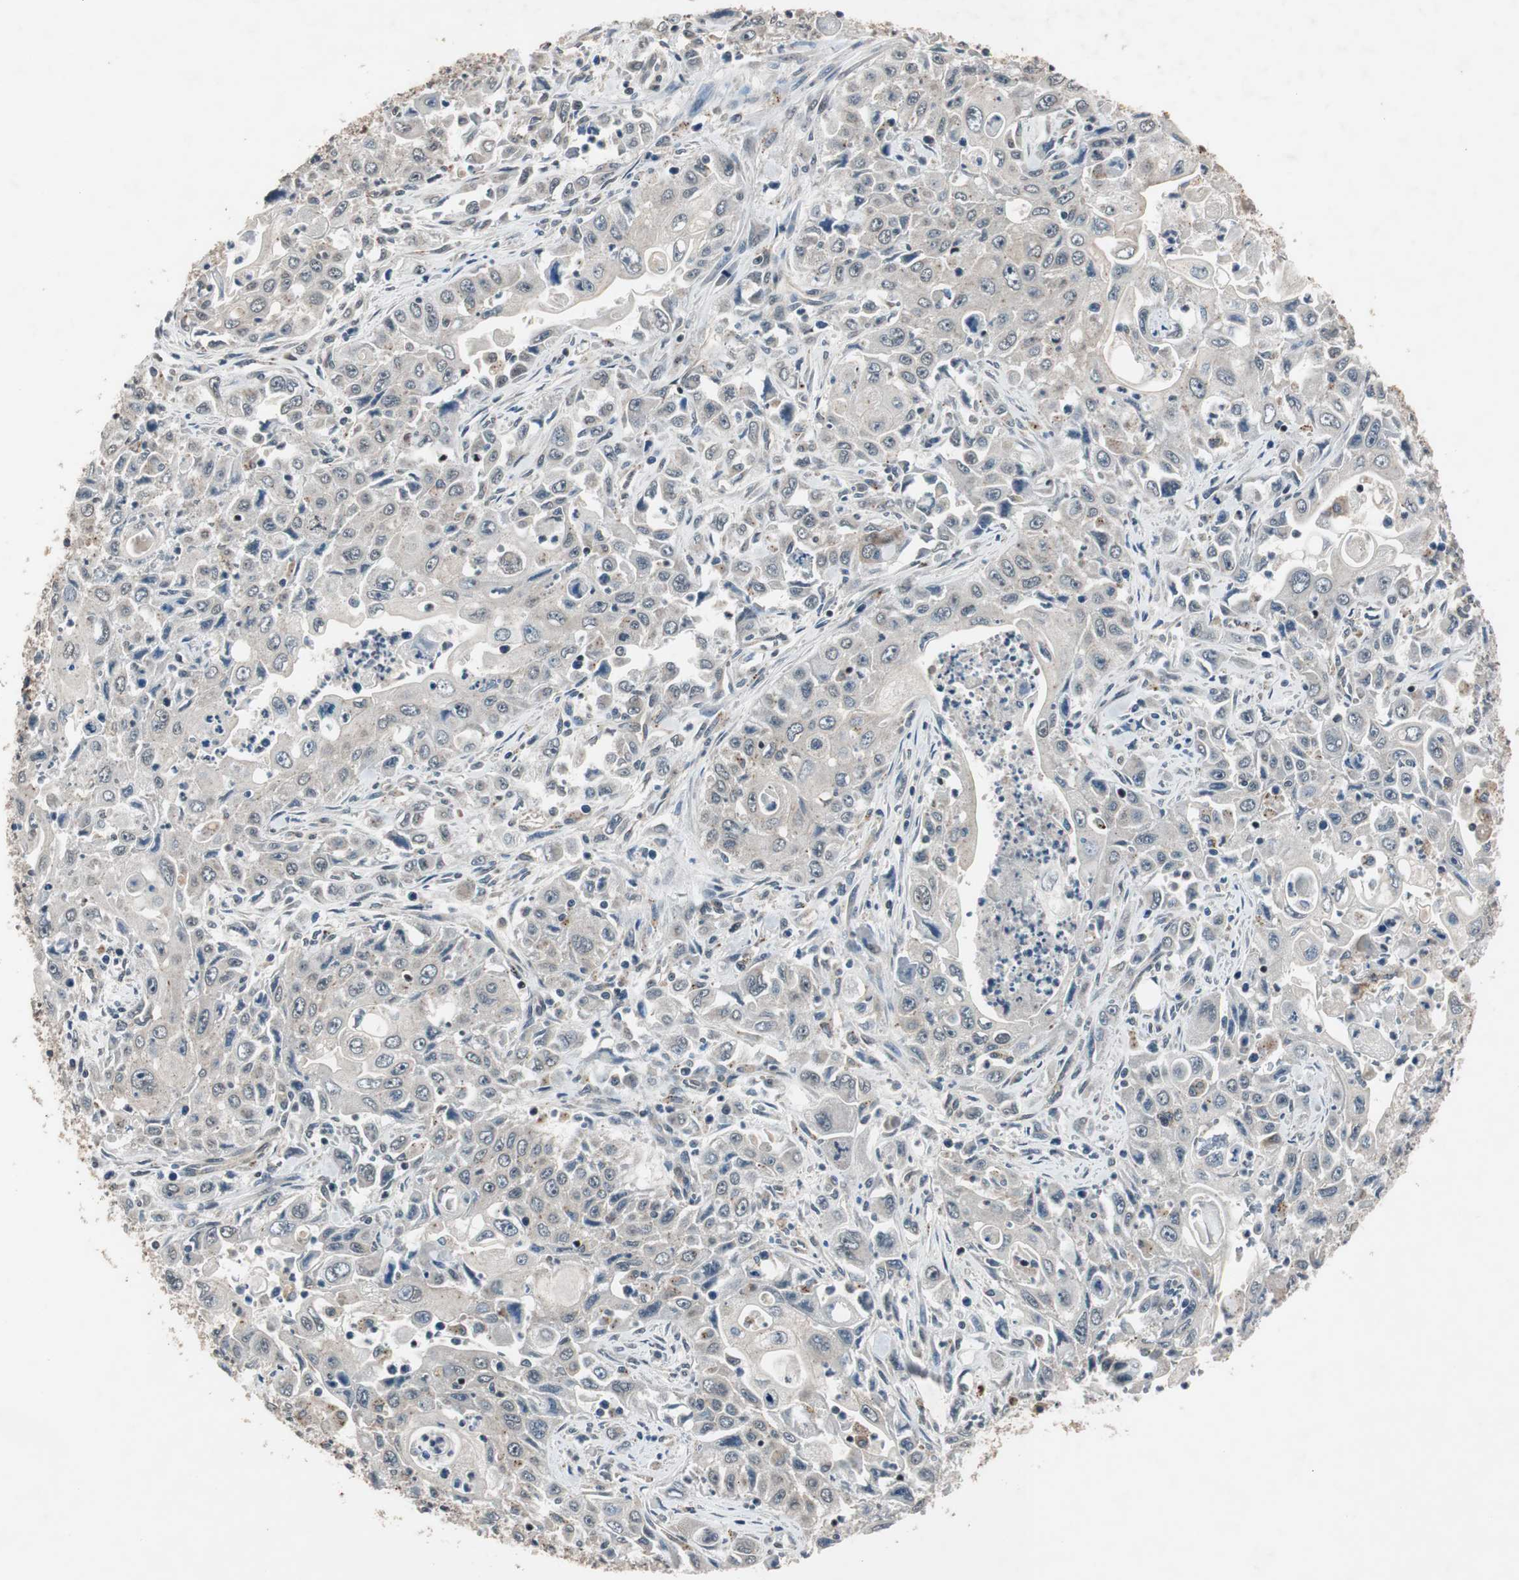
{"staining": {"intensity": "negative", "quantity": "none", "location": "none"}, "tissue": "pancreatic cancer", "cell_type": "Tumor cells", "image_type": "cancer", "snomed": [{"axis": "morphology", "description": "Adenocarcinoma, NOS"}, {"axis": "topography", "description": "Pancreas"}], "caption": "A micrograph of human pancreatic cancer is negative for staining in tumor cells.", "gene": "BOLA1", "patient": {"sex": "male", "age": 70}}